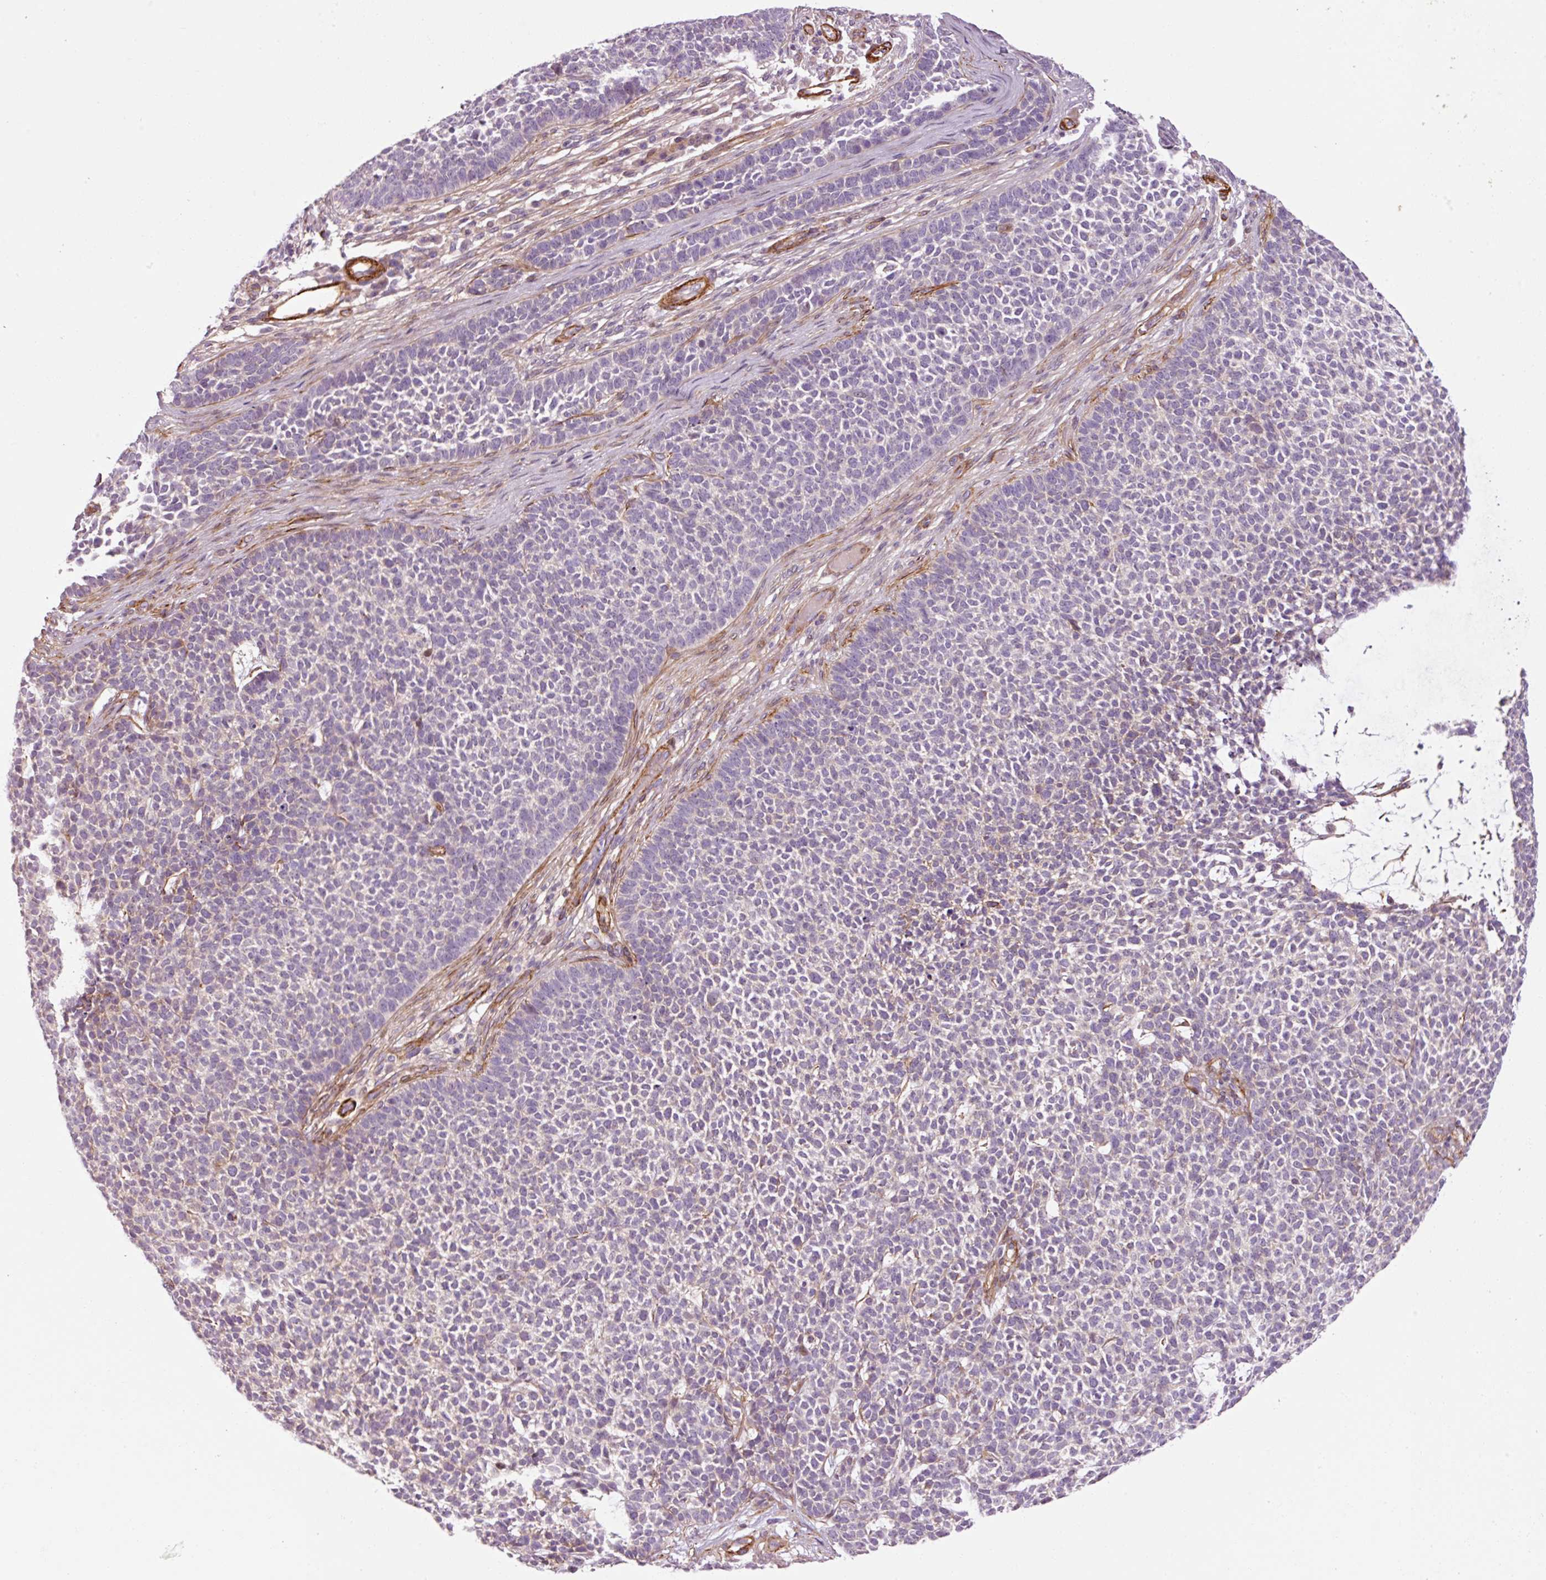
{"staining": {"intensity": "negative", "quantity": "none", "location": "none"}, "tissue": "skin cancer", "cell_type": "Tumor cells", "image_type": "cancer", "snomed": [{"axis": "morphology", "description": "Basal cell carcinoma"}, {"axis": "topography", "description": "Skin"}], "caption": "Immunohistochemistry of skin basal cell carcinoma demonstrates no expression in tumor cells. (DAB immunohistochemistry (IHC) with hematoxylin counter stain).", "gene": "ANKRD20A1", "patient": {"sex": "female", "age": 84}}